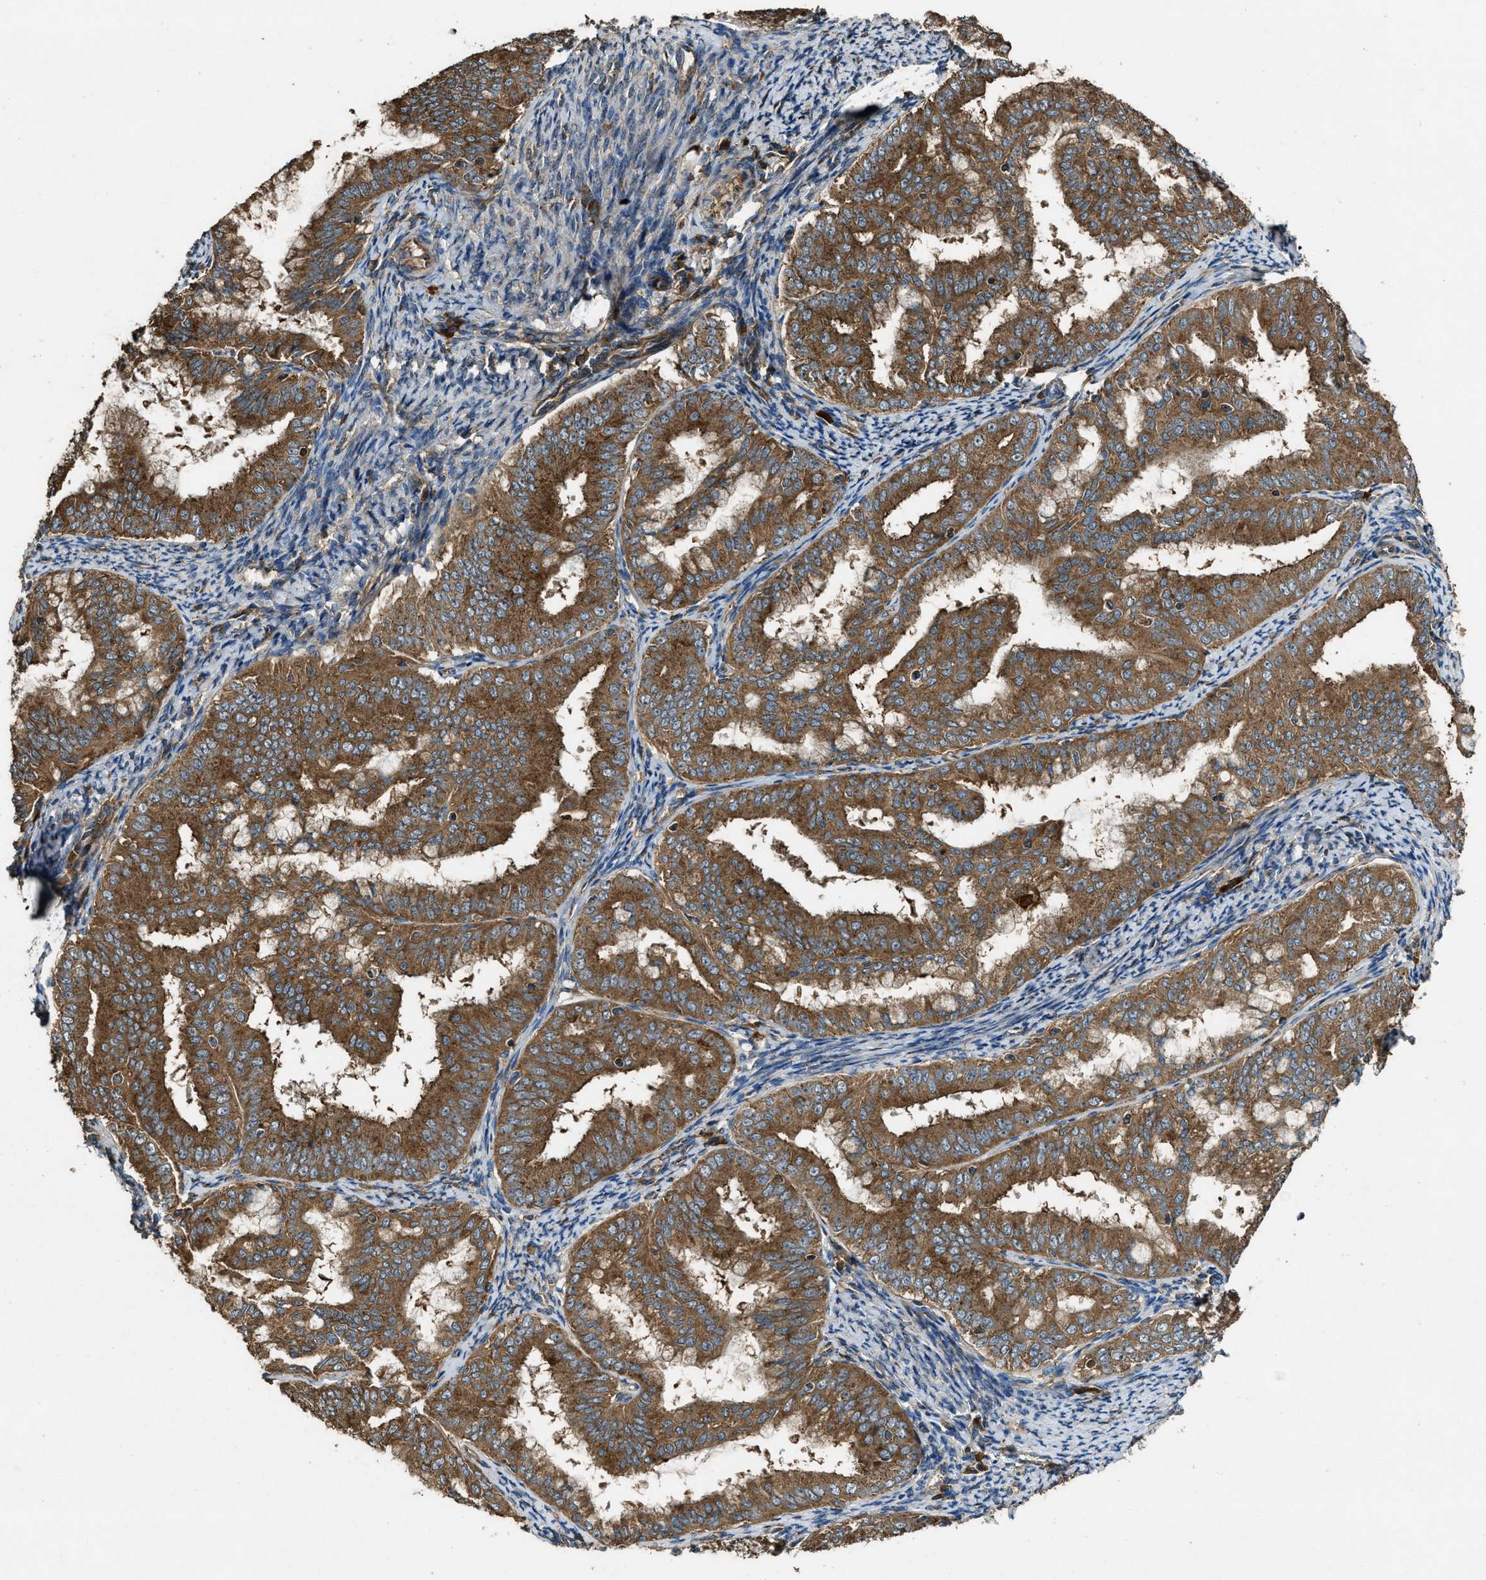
{"staining": {"intensity": "strong", "quantity": ">75%", "location": "cytoplasmic/membranous"}, "tissue": "endometrial cancer", "cell_type": "Tumor cells", "image_type": "cancer", "snomed": [{"axis": "morphology", "description": "Adenocarcinoma, NOS"}, {"axis": "topography", "description": "Endometrium"}], "caption": "IHC staining of adenocarcinoma (endometrial), which exhibits high levels of strong cytoplasmic/membranous staining in approximately >75% of tumor cells indicating strong cytoplasmic/membranous protein positivity. The staining was performed using DAB (brown) for protein detection and nuclei were counterstained in hematoxylin (blue).", "gene": "MAP3K8", "patient": {"sex": "female", "age": 63}}